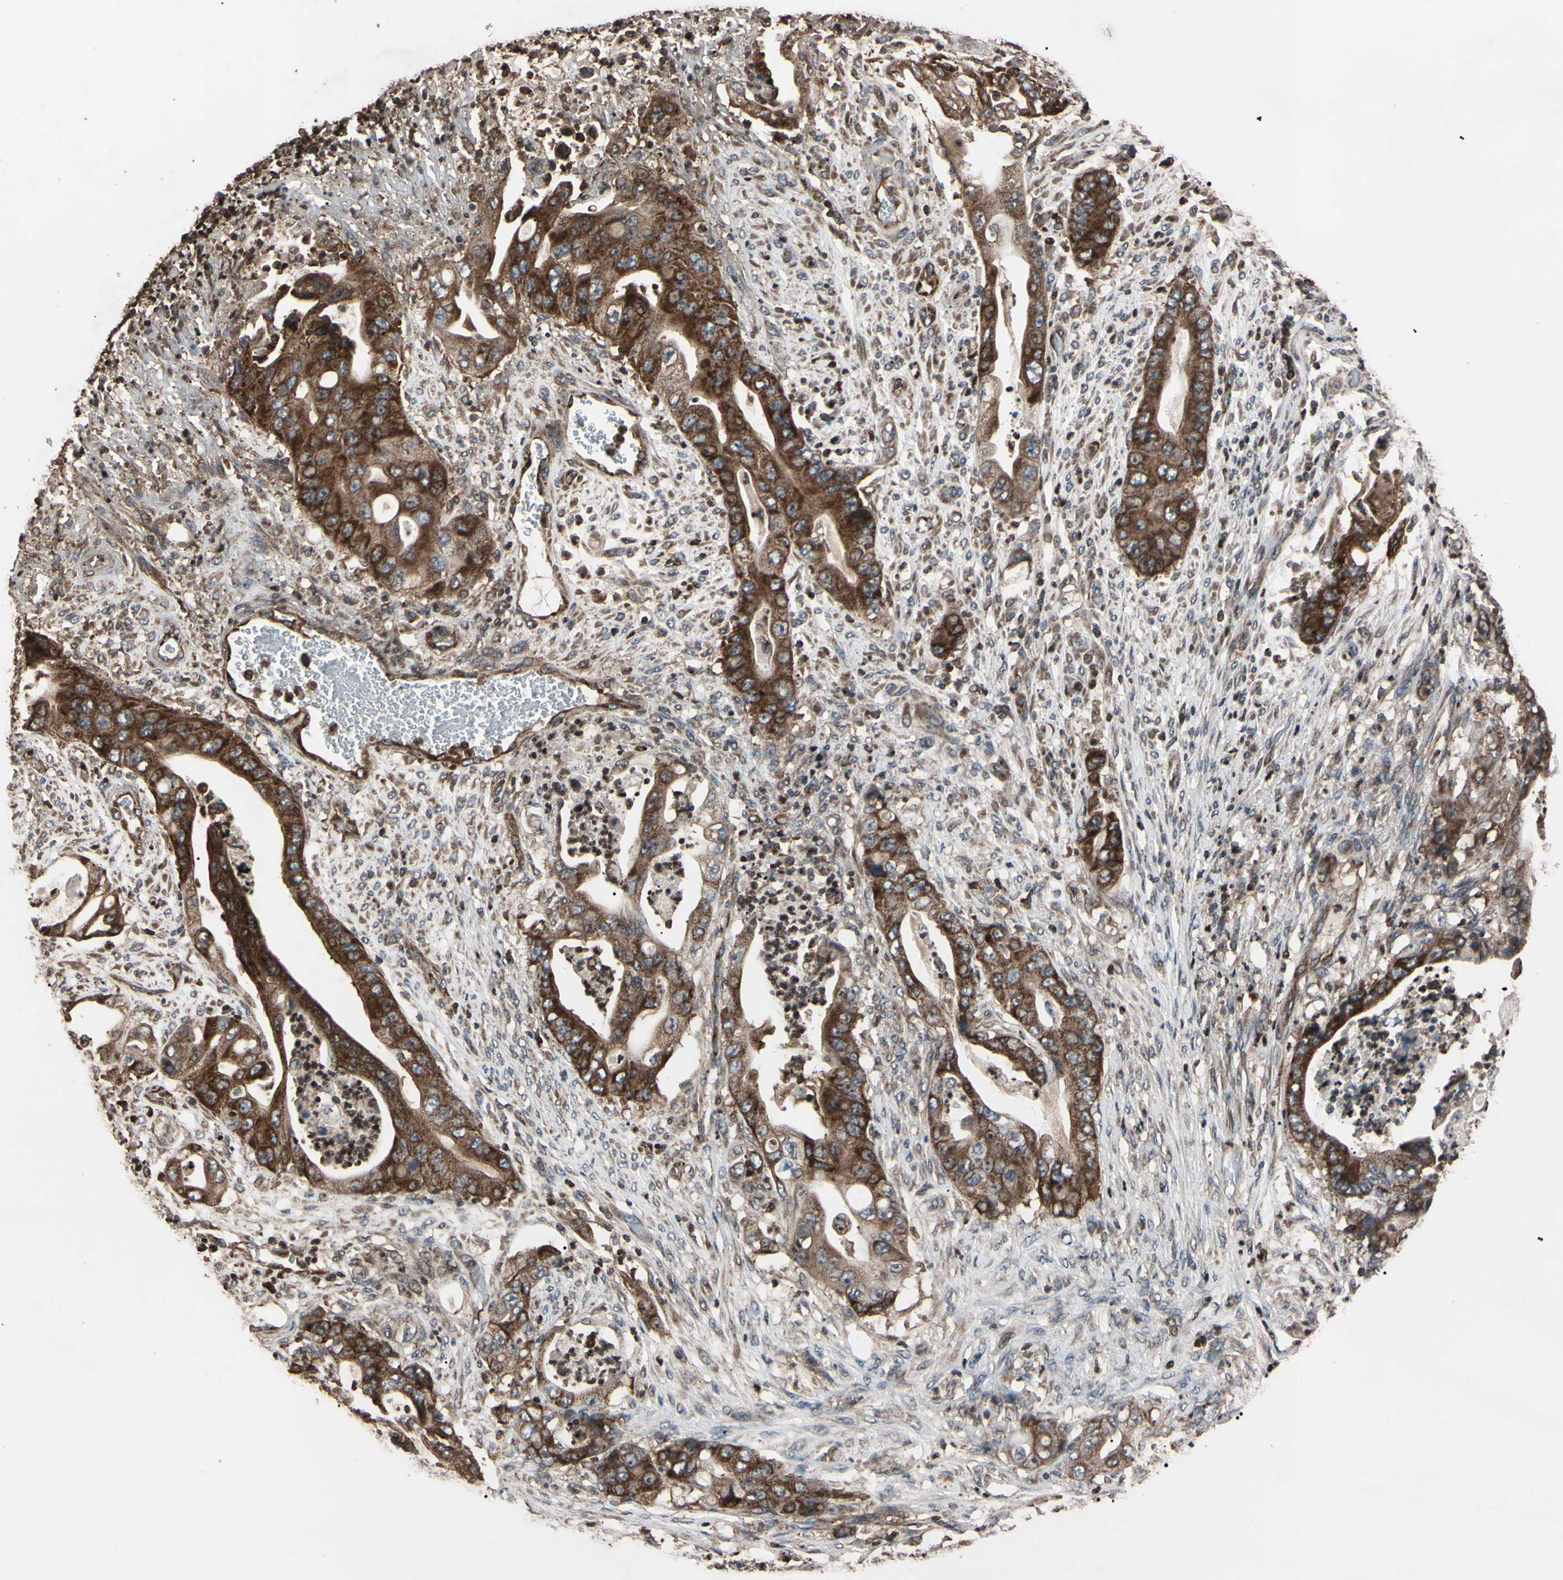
{"staining": {"intensity": "strong", "quantity": "<25%", "location": "cytoplasmic/membranous"}, "tissue": "stomach cancer", "cell_type": "Tumor cells", "image_type": "cancer", "snomed": [{"axis": "morphology", "description": "Adenocarcinoma, NOS"}, {"axis": "topography", "description": "Stomach"}], "caption": "Adenocarcinoma (stomach) tissue displays strong cytoplasmic/membranous positivity in approximately <25% of tumor cells, visualized by immunohistochemistry.", "gene": "TNFRSF1A", "patient": {"sex": "female", "age": 73}}